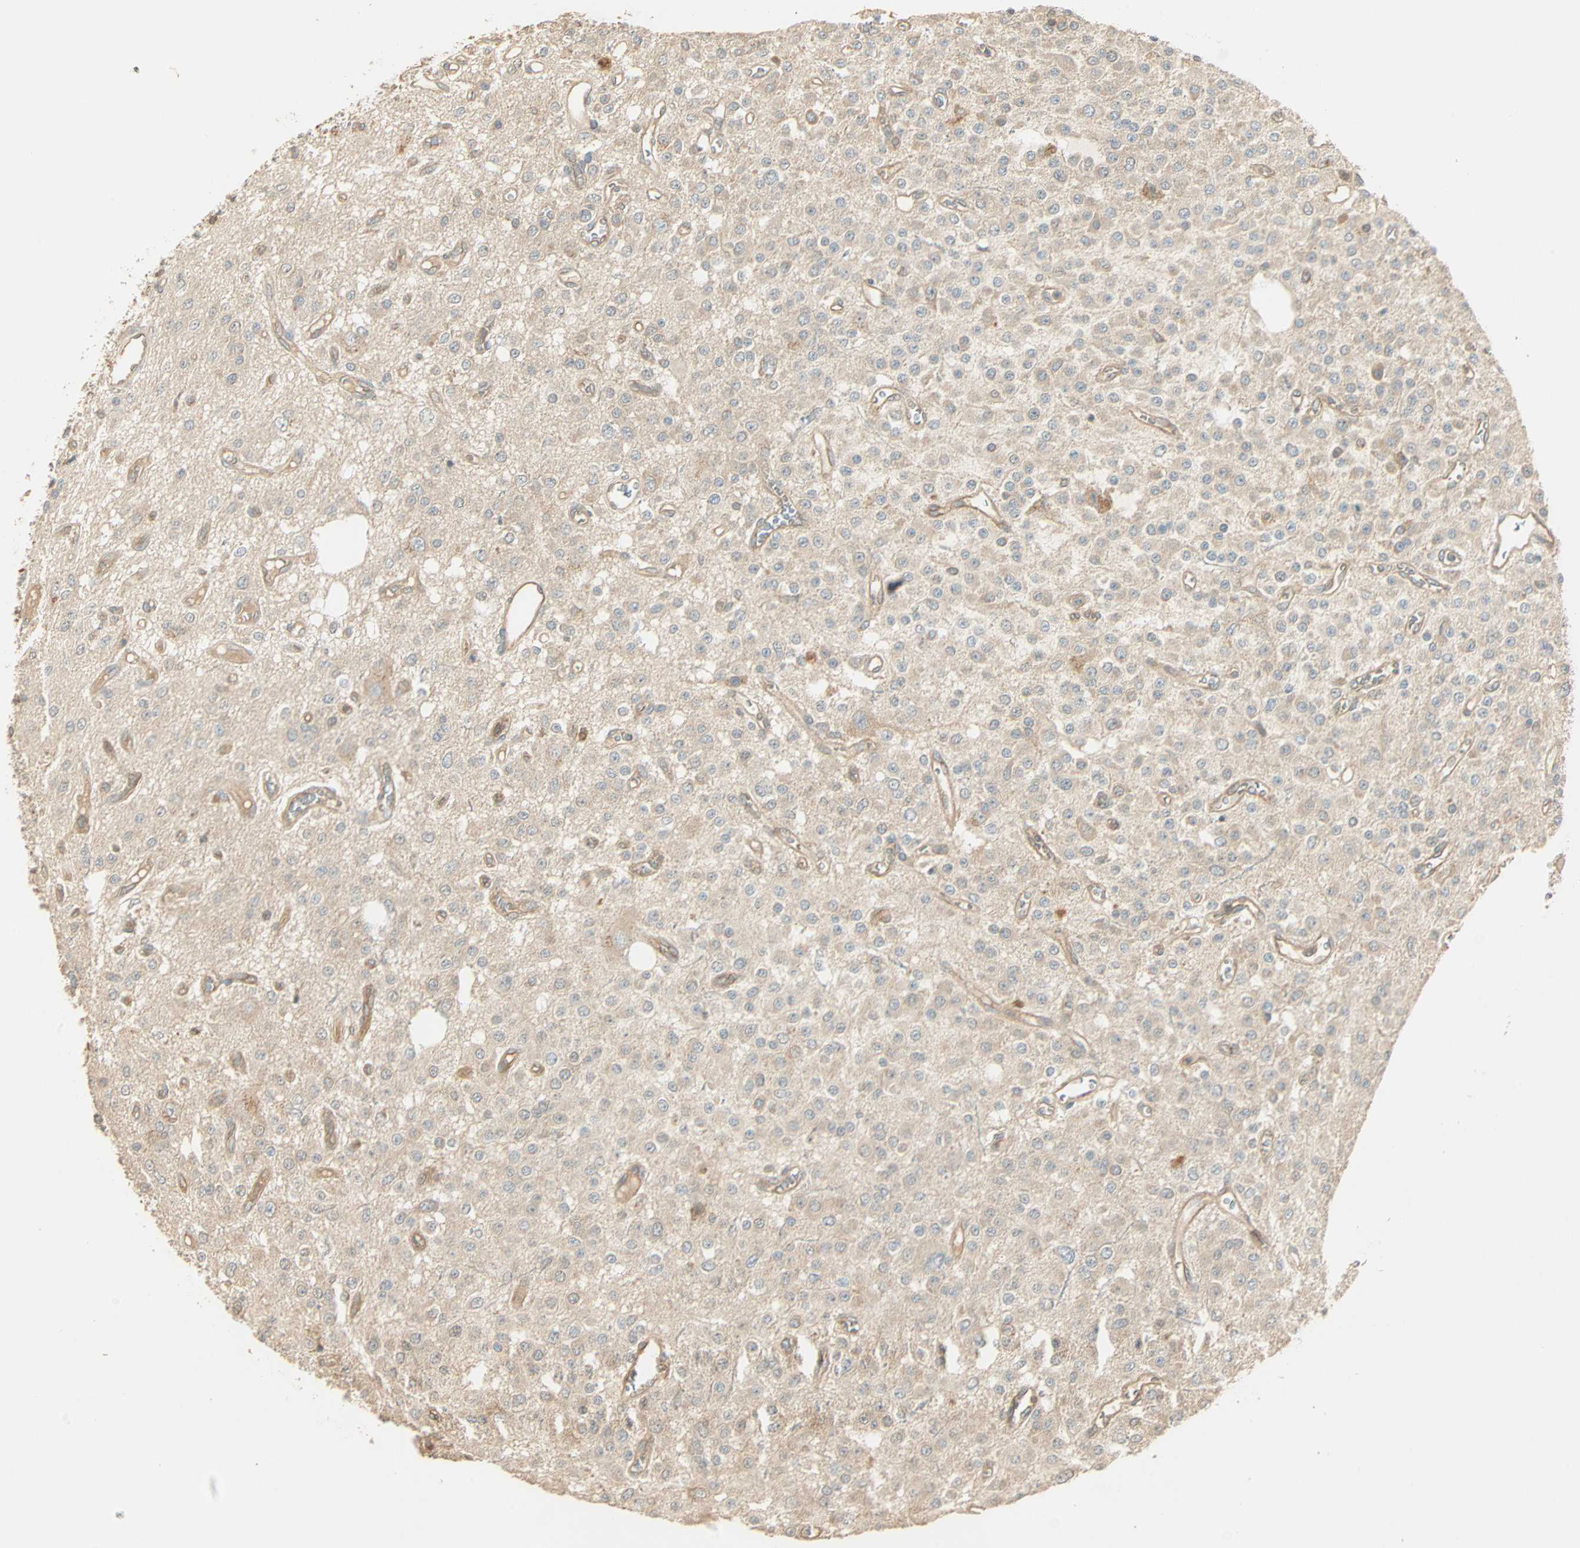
{"staining": {"intensity": "negative", "quantity": "none", "location": "none"}, "tissue": "glioma", "cell_type": "Tumor cells", "image_type": "cancer", "snomed": [{"axis": "morphology", "description": "Glioma, malignant, Low grade"}, {"axis": "topography", "description": "Brain"}], "caption": "This is a histopathology image of IHC staining of malignant low-grade glioma, which shows no expression in tumor cells.", "gene": "GALK1", "patient": {"sex": "male", "age": 38}}